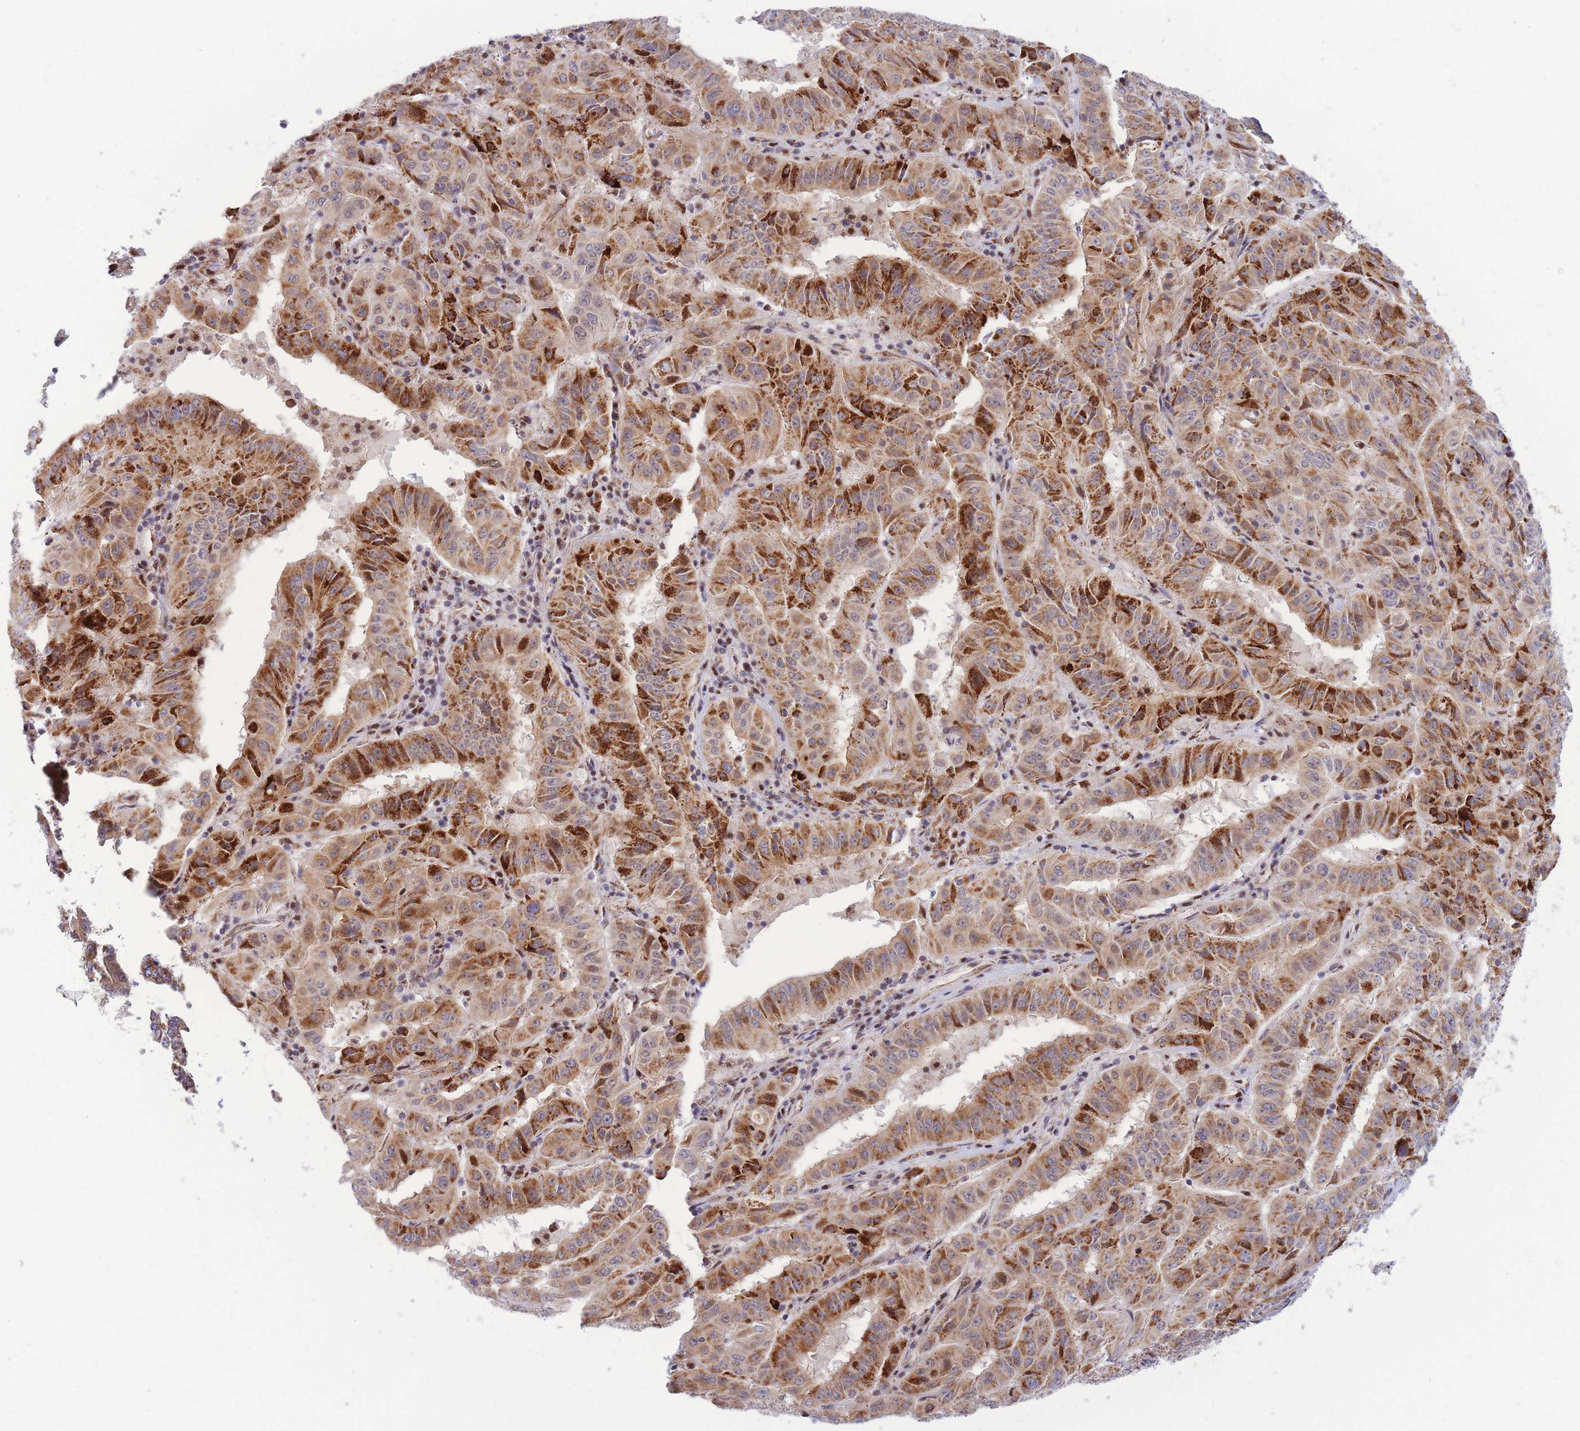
{"staining": {"intensity": "strong", "quantity": ">75%", "location": "cytoplasmic/membranous"}, "tissue": "pancreatic cancer", "cell_type": "Tumor cells", "image_type": "cancer", "snomed": [{"axis": "morphology", "description": "Adenocarcinoma, NOS"}, {"axis": "topography", "description": "Pancreas"}], "caption": "Pancreatic cancer (adenocarcinoma) stained with a brown dye demonstrates strong cytoplasmic/membranous positive positivity in approximately >75% of tumor cells.", "gene": "MOB4", "patient": {"sex": "male", "age": 63}}